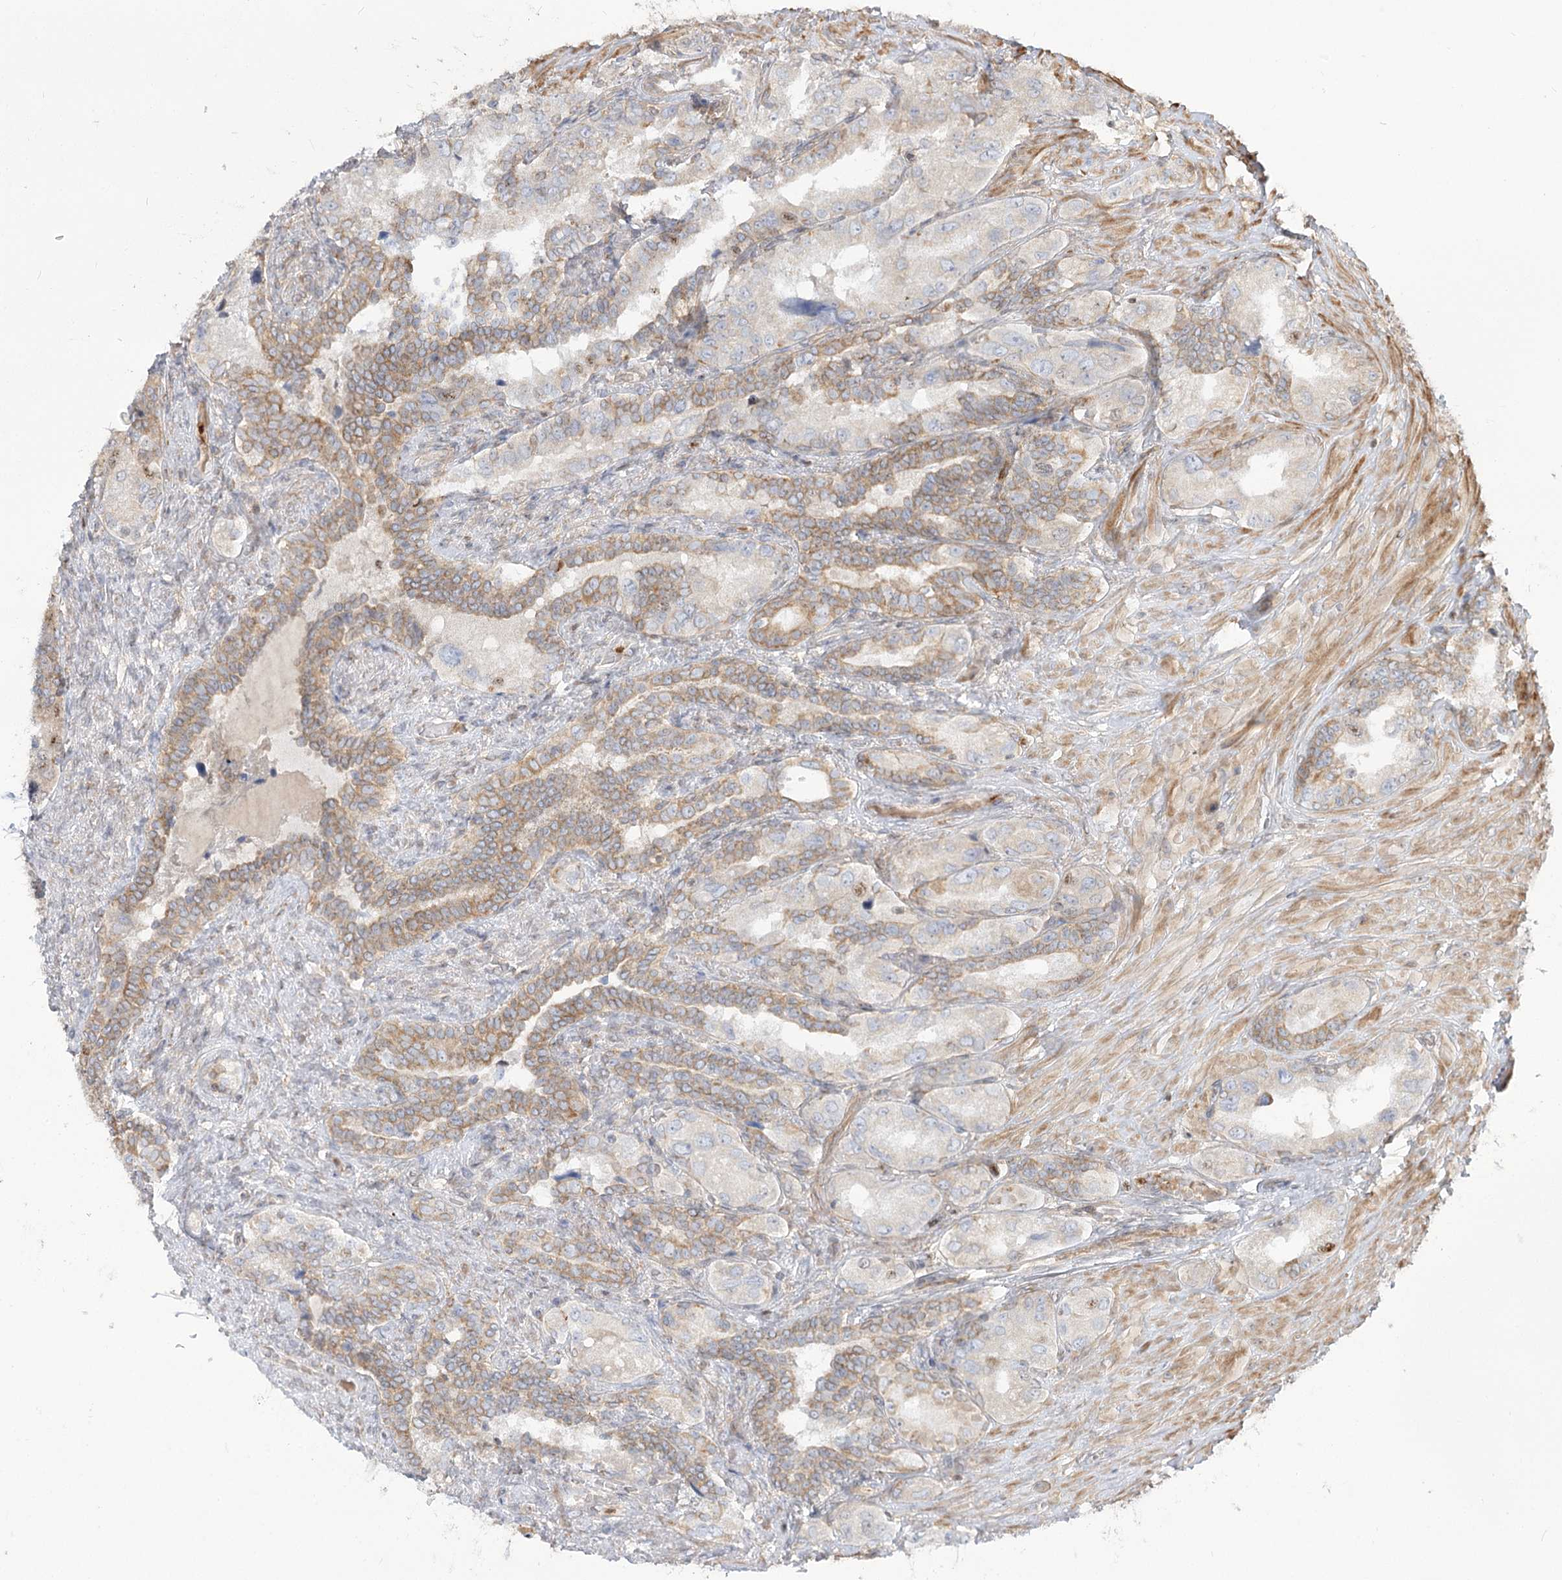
{"staining": {"intensity": "moderate", "quantity": "25%-75%", "location": "cytoplasmic/membranous"}, "tissue": "seminal vesicle", "cell_type": "Glandular cells", "image_type": "normal", "snomed": [{"axis": "morphology", "description": "Normal tissue, NOS"}, {"axis": "topography", "description": "Seminal veicle"}, {"axis": "topography", "description": "Peripheral nerve tissue"}], "caption": "The histopathology image shows staining of normal seminal vesicle, revealing moderate cytoplasmic/membranous protein positivity (brown color) within glandular cells.", "gene": "MTMR3", "patient": {"sex": "male", "age": 67}}